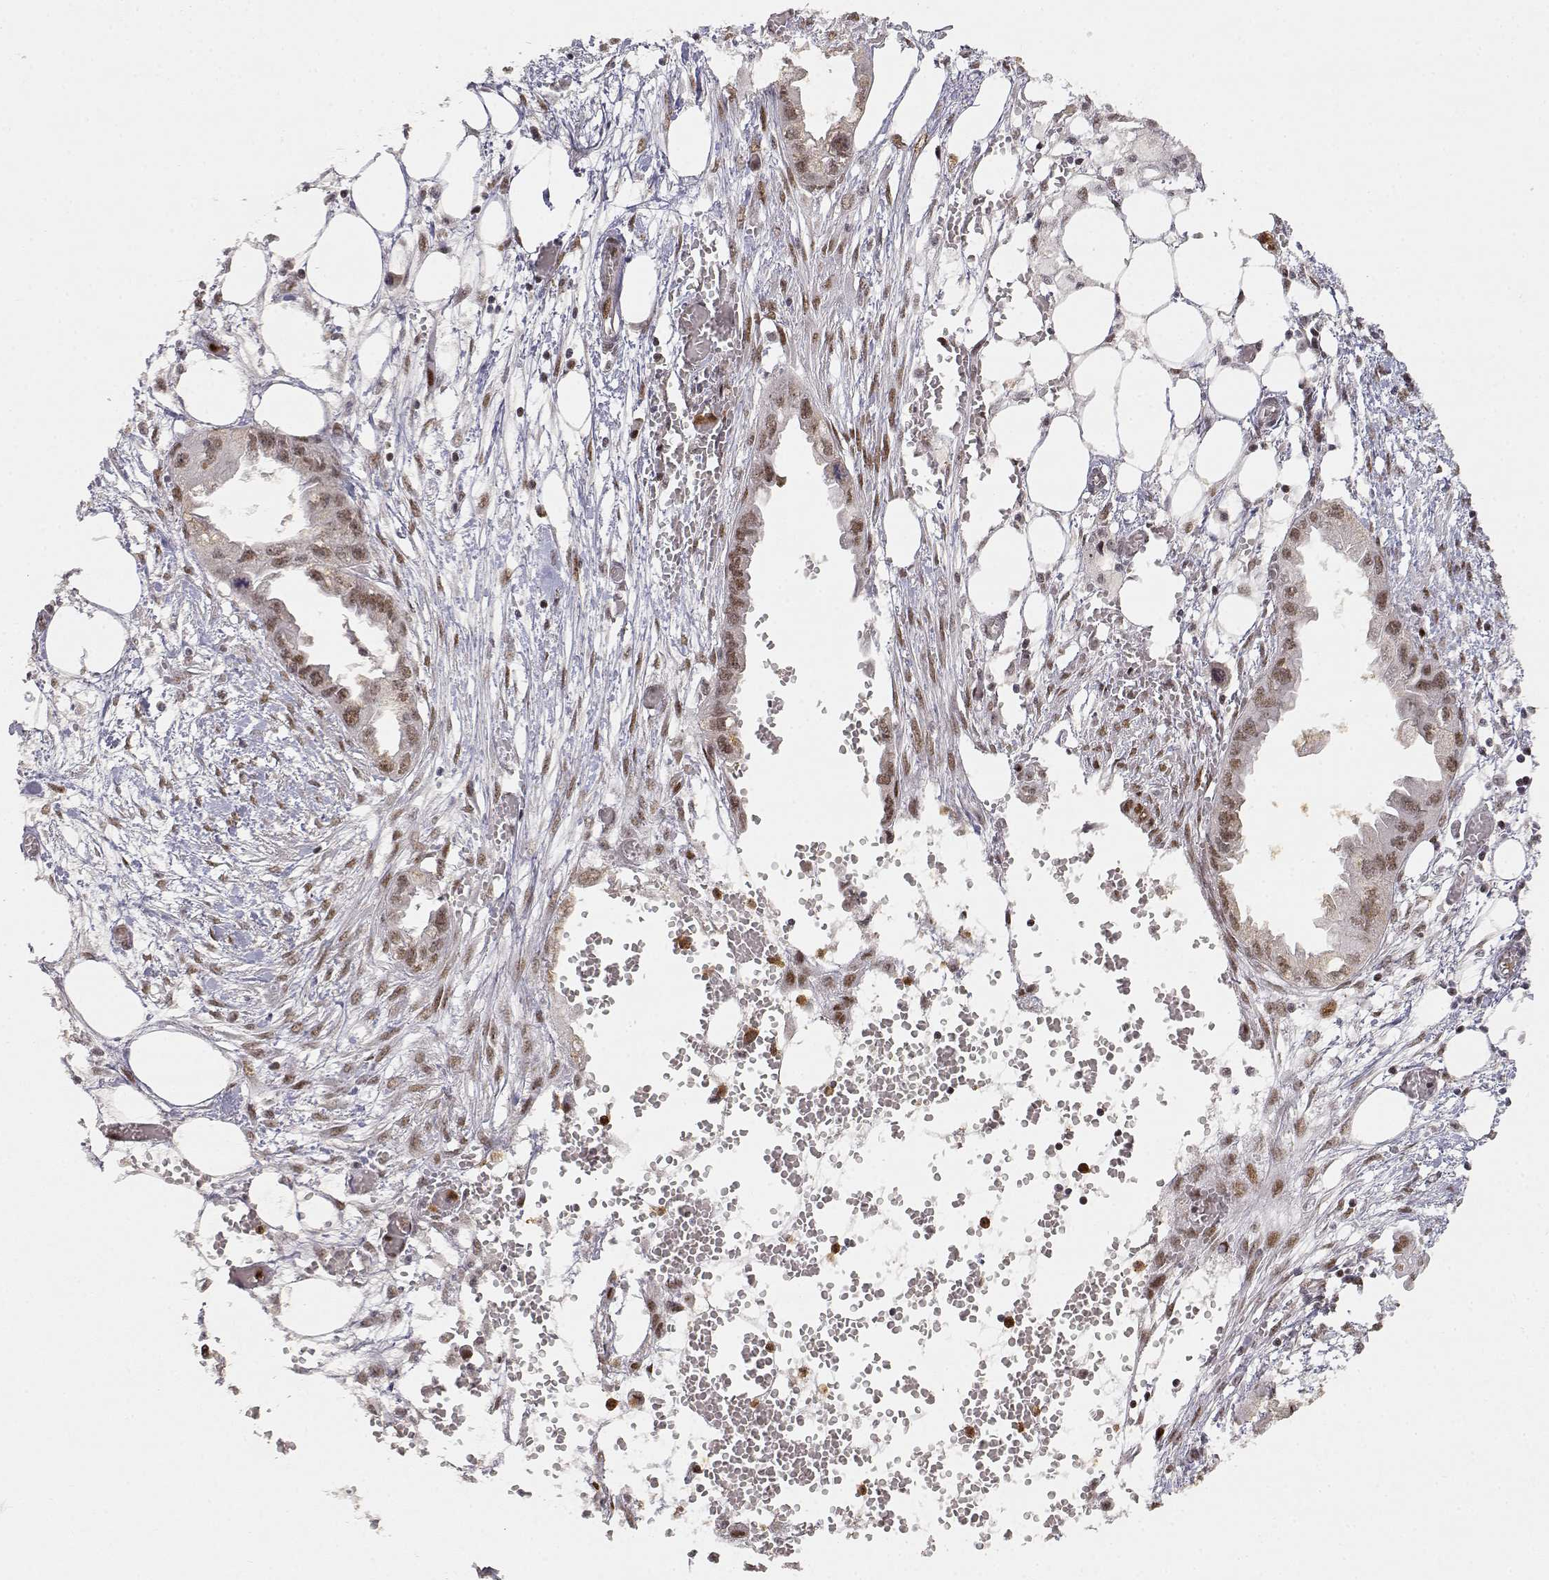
{"staining": {"intensity": "weak", "quantity": ">75%", "location": "nuclear"}, "tissue": "endometrial cancer", "cell_type": "Tumor cells", "image_type": "cancer", "snomed": [{"axis": "morphology", "description": "Adenocarcinoma, NOS"}, {"axis": "morphology", "description": "Adenocarcinoma, metastatic, NOS"}, {"axis": "topography", "description": "Adipose tissue"}, {"axis": "topography", "description": "Endometrium"}], "caption": "Endometrial adenocarcinoma stained for a protein (brown) shows weak nuclear positive staining in approximately >75% of tumor cells.", "gene": "RSF1", "patient": {"sex": "female", "age": 67}}